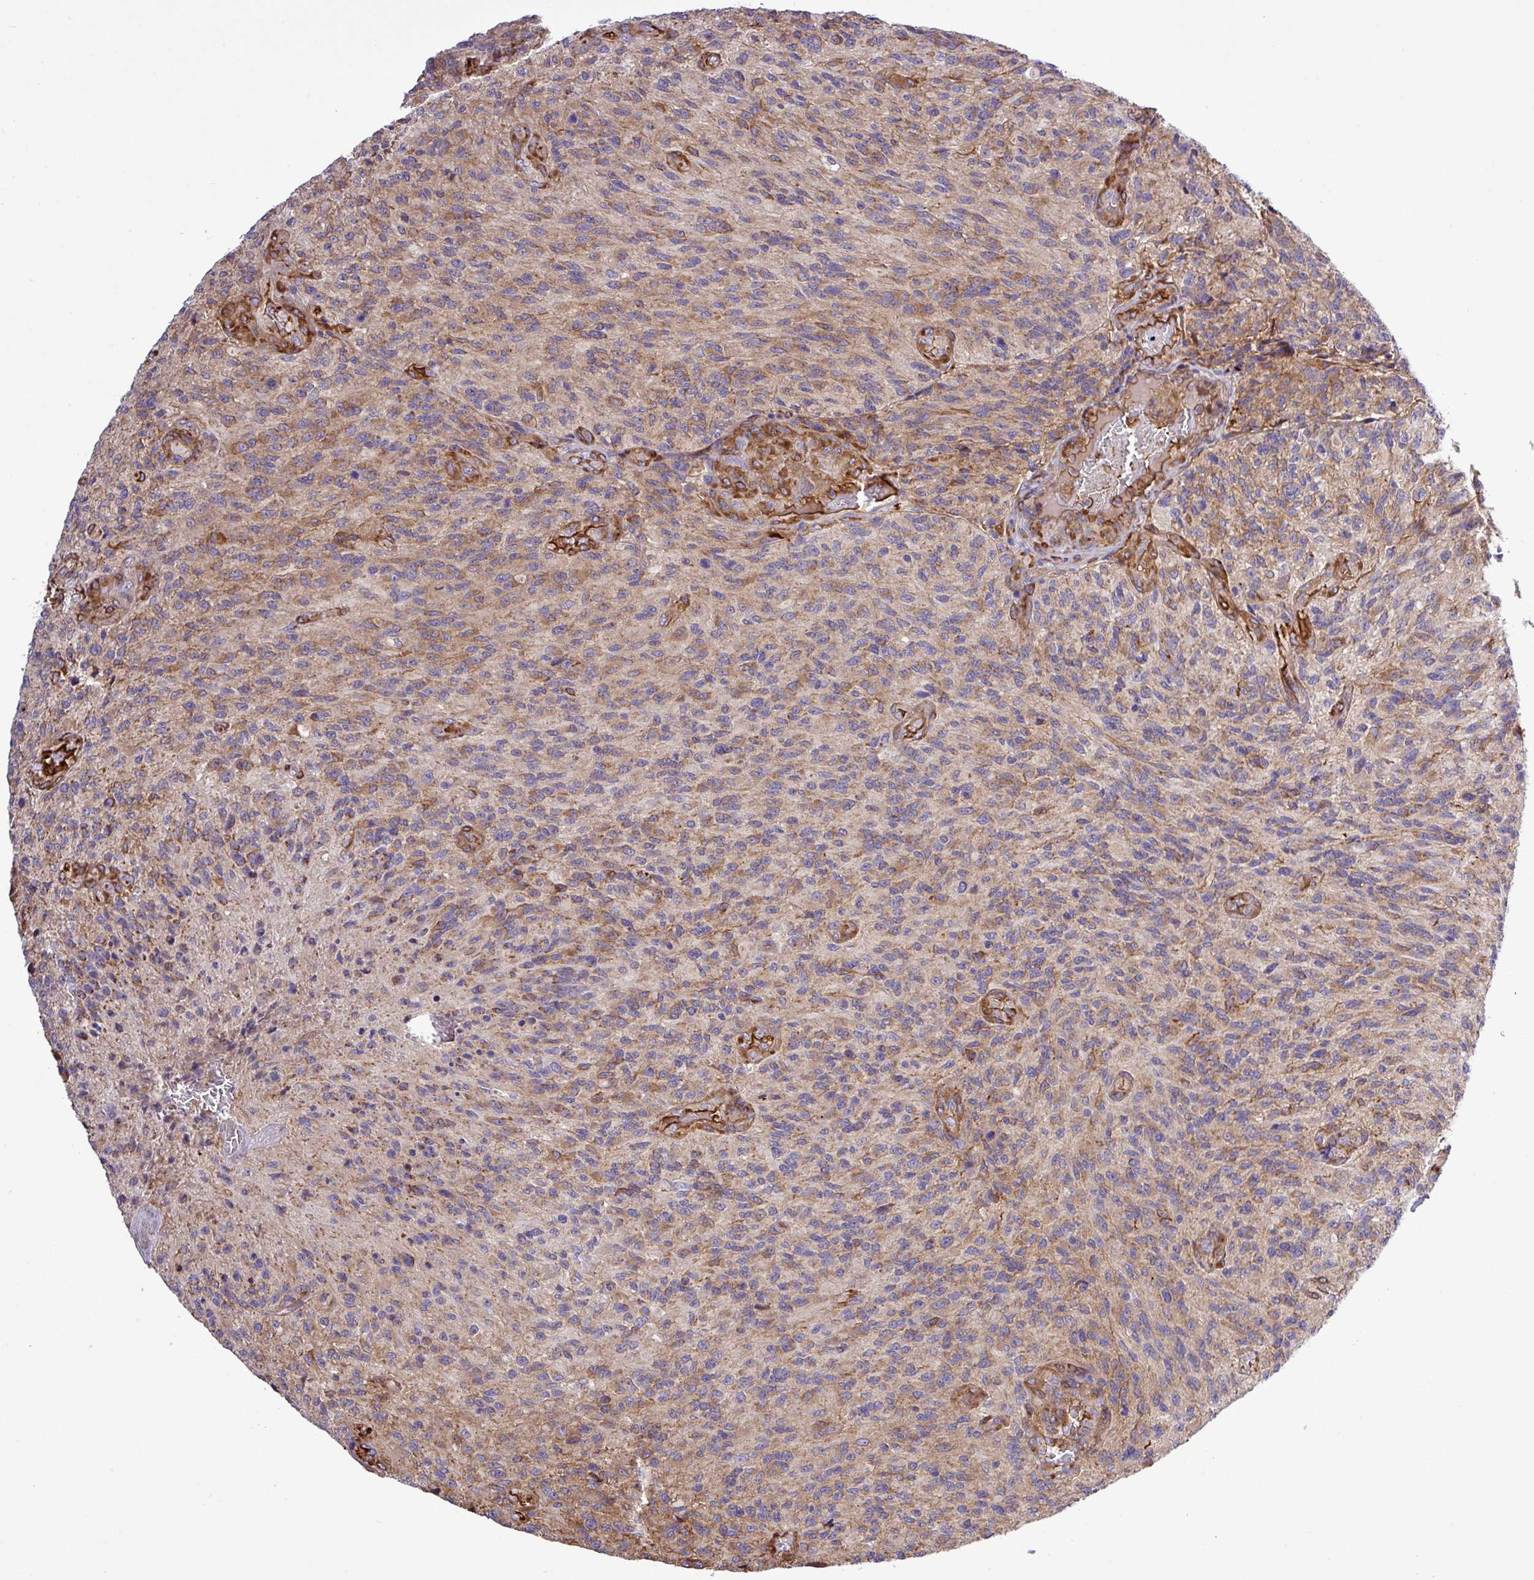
{"staining": {"intensity": "moderate", "quantity": ">75%", "location": "cytoplasmic/membranous"}, "tissue": "glioma", "cell_type": "Tumor cells", "image_type": "cancer", "snomed": [{"axis": "morphology", "description": "Normal tissue, NOS"}, {"axis": "morphology", "description": "Glioma, malignant, High grade"}, {"axis": "topography", "description": "Cerebral cortex"}], "caption": "DAB (3,3'-diaminobenzidine) immunohistochemical staining of human malignant glioma (high-grade) reveals moderate cytoplasmic/membranous protein staining in about >75% of tumor cells.", "gene": "CWH43", "patient": {"sex": "male", "age": 56}}